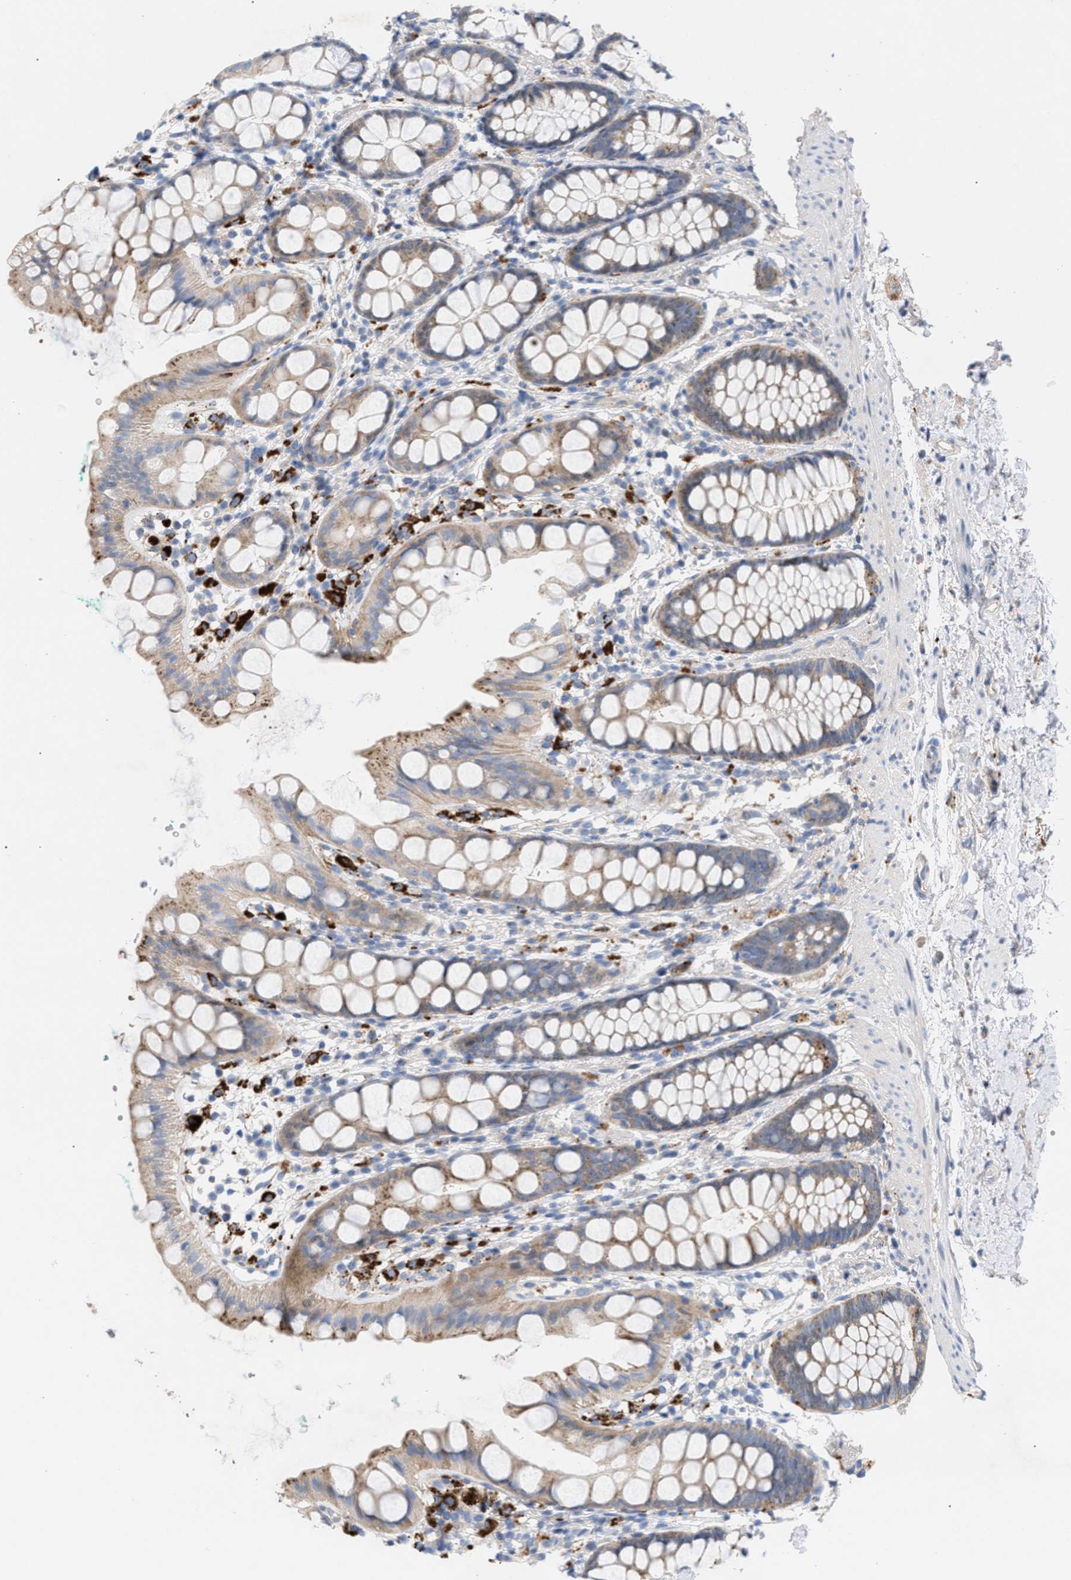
{"staining": {"intensity": "weak", "quantity": ">75%", "location": "cytoplasmic/membranous"}, "tissue": "rectum", "cell_type": "Glandular cells", "image_type": "normal", "snomed": [{"axis": "morphology", "description": "Normal tissue, NOS"}, {"axis": "topography", "description": "Rectum"}], "caption": "A photomicrograph showing weak cytoplasmic/membranous expression in about >75% of glandular cells in unremarkable rectum, as visualized by brown immunohistochemical staining.", "gene": "MBTD1", "patient": {"sex": "female", "age": 65}}